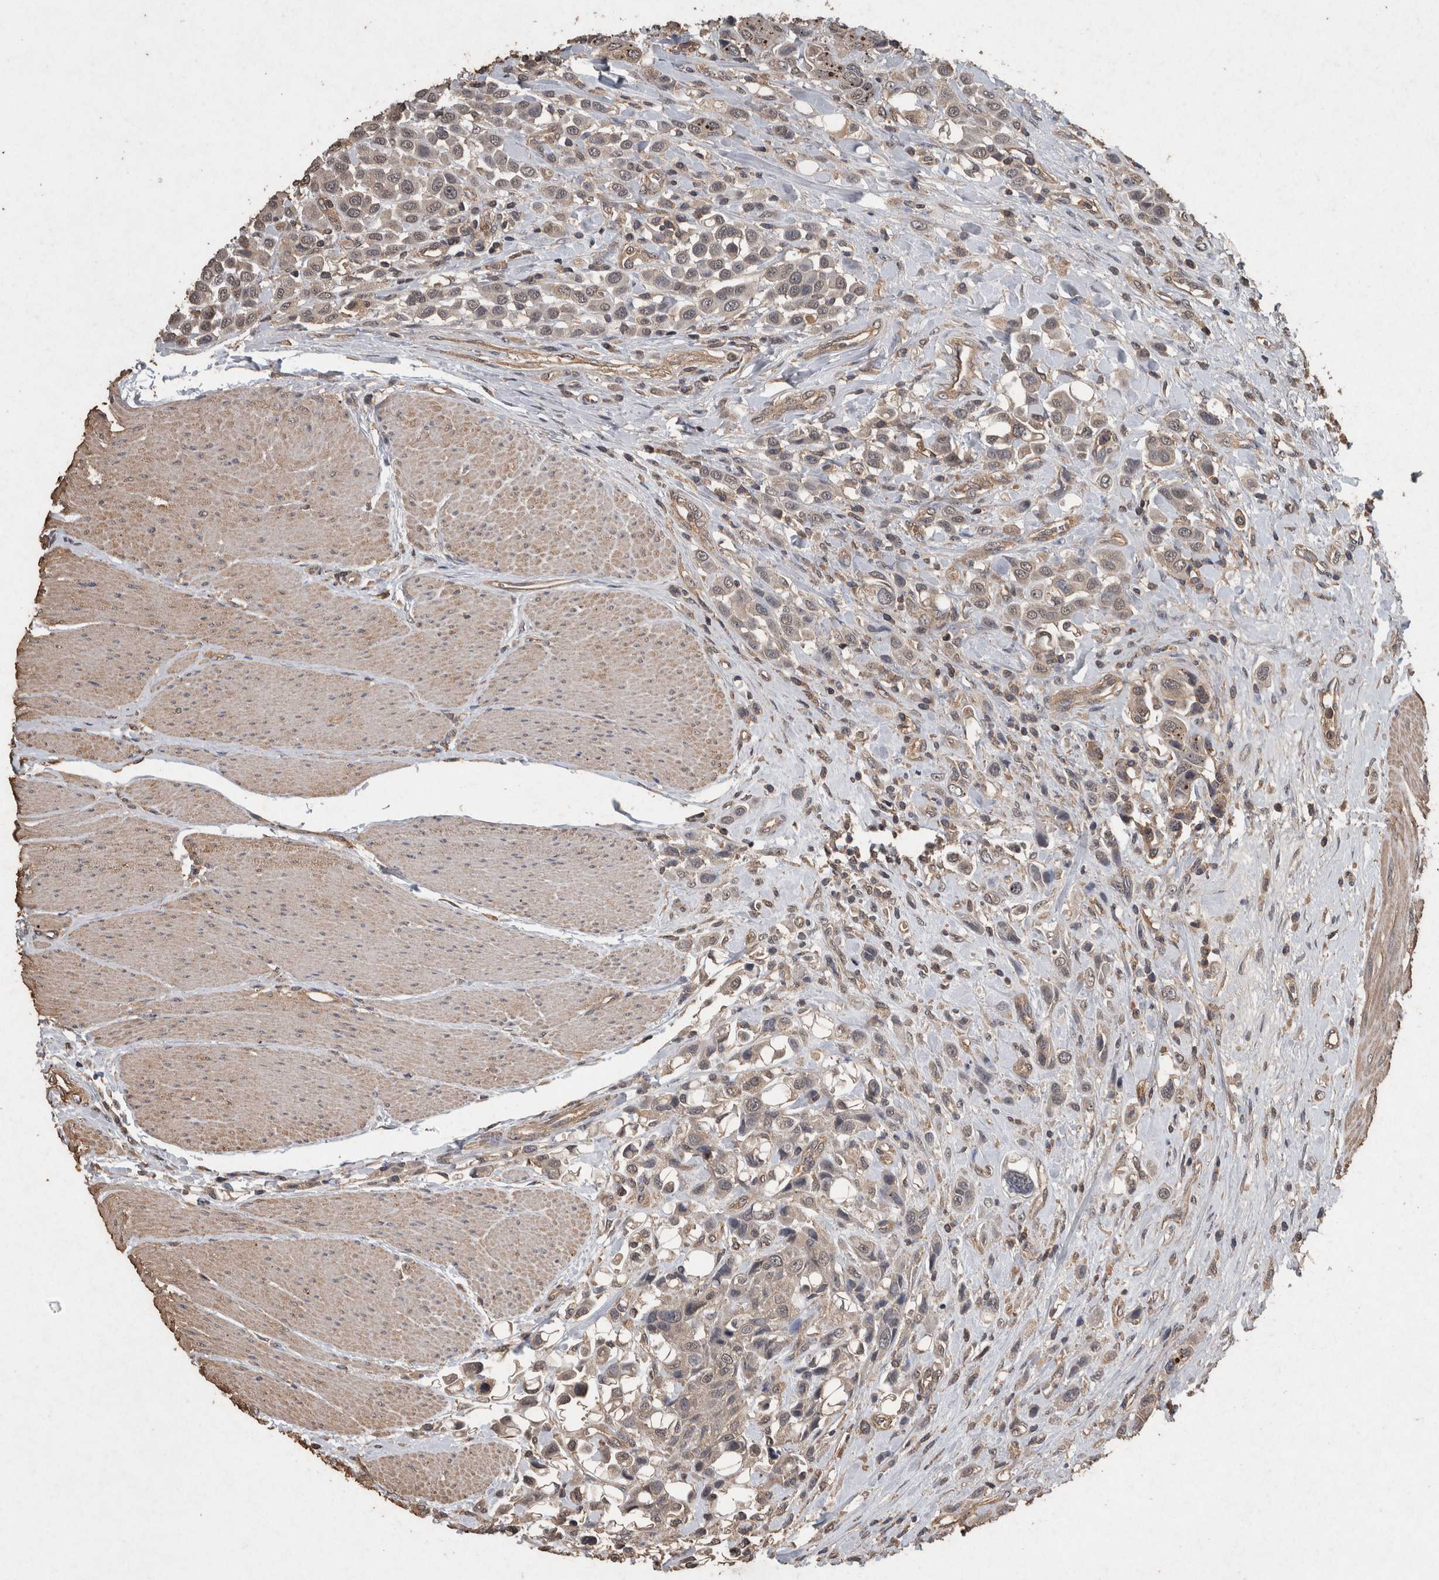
{"staining": {"intensity": "weak", "quantity": ">75%", "location": "cytoplasmic/membranous,nuclear"}, "tissue": "urothelial cancer", "cell_type": "Tumor cells", "image_type": "cancer", "snomed": [{"axis": "morphology", "description": "Urothelial carcinoma, High grade"}, {"axis": "topography", "description": "Urinary bladder"}], "caption": "Urothelial cancer was stained to show a protein in brown. There is low levels of weak cytoplasmic/membranous and nuclear expression in about >75% of tumor cells.", "gene": "FGFRL1", "patient": {"sex": "male", "age": 50}}